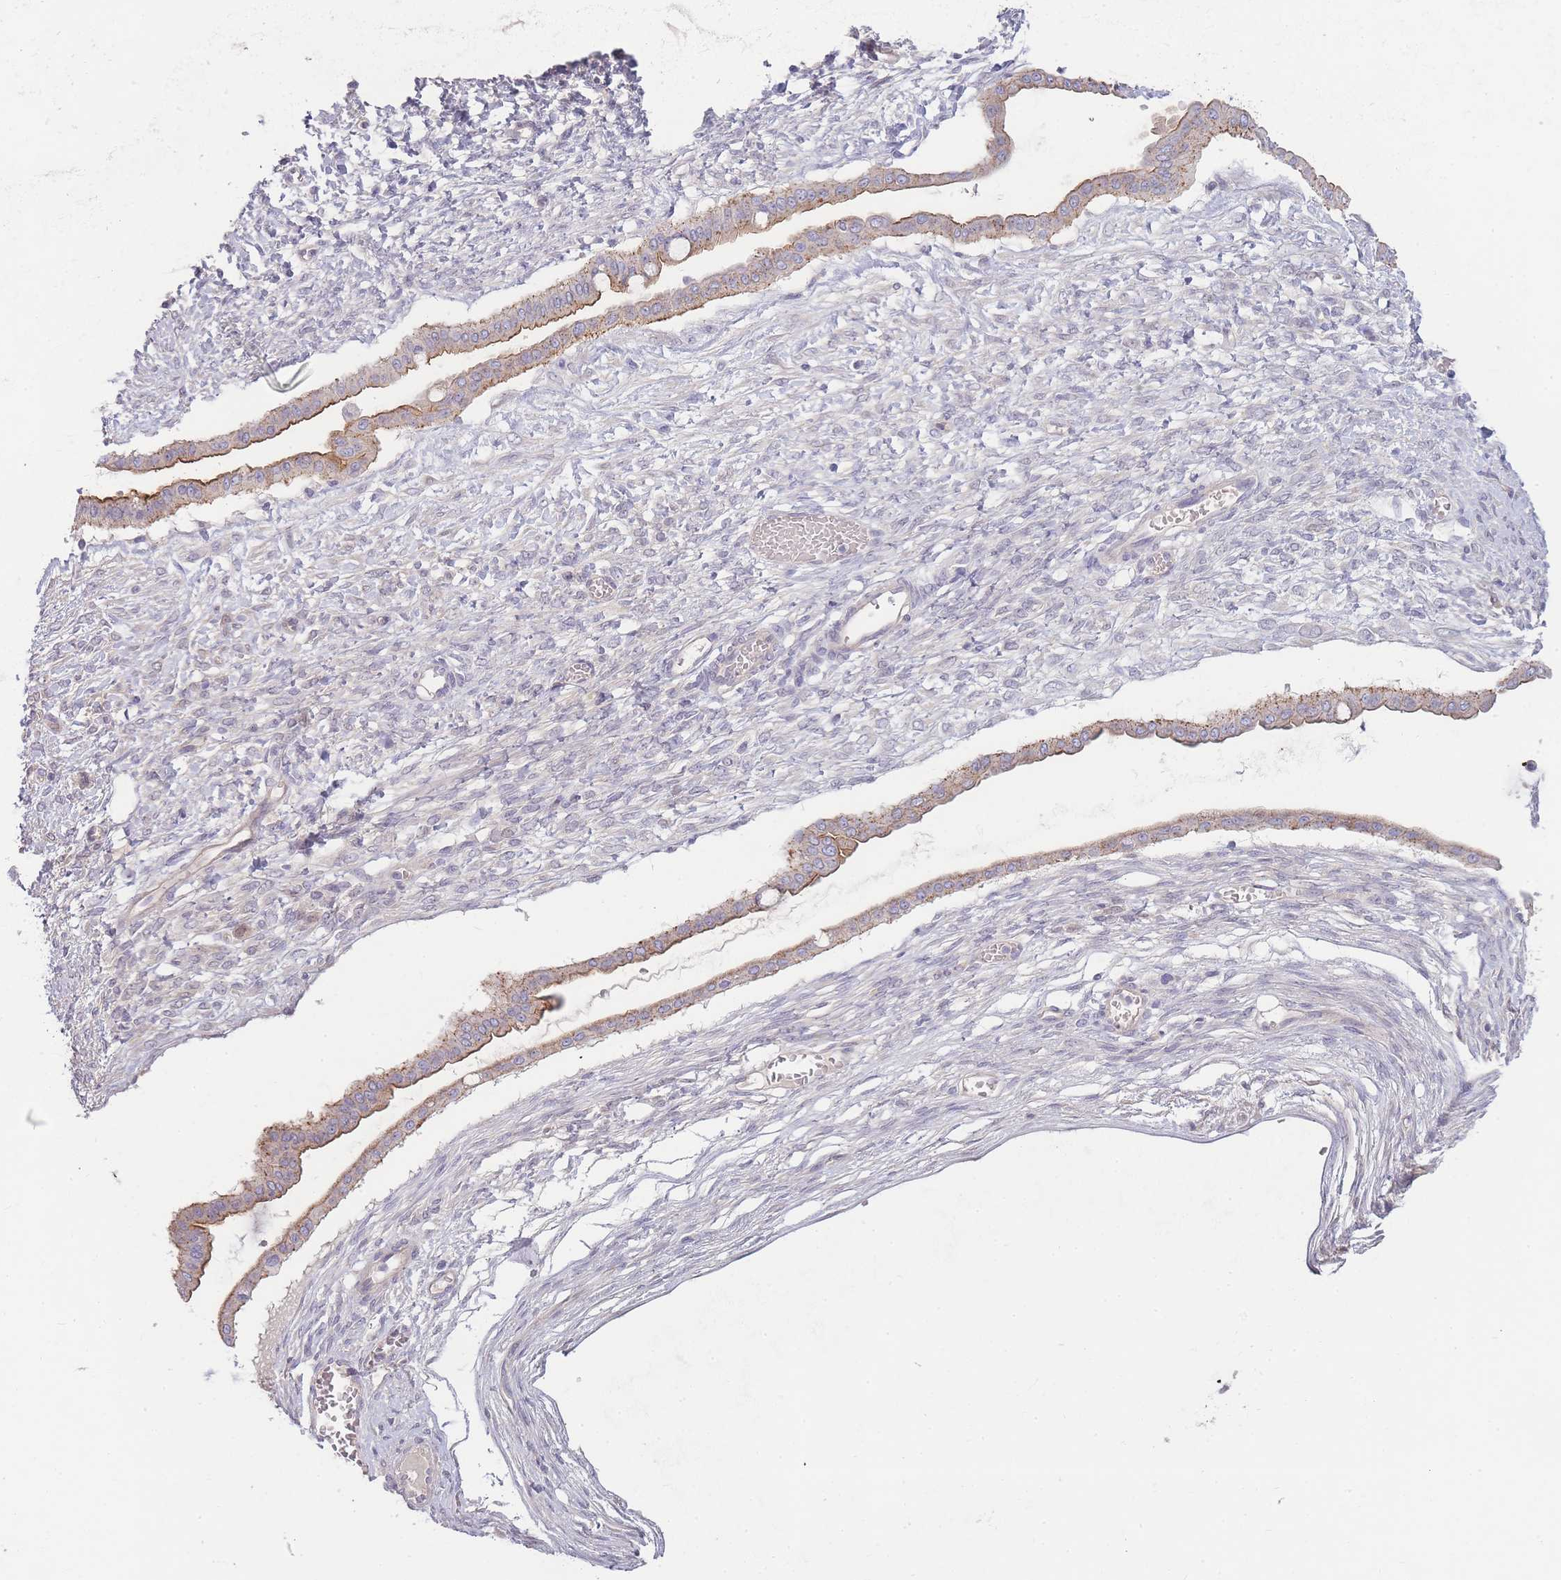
{"staining": {"intensity": "moderate", "quantity": "25%-75%", "location": "cytoplasmic/membranous"}, "tissue": "ovarian cancer", "cell_type": "Tumor cells", "image_type": "cancer", "snomed": [{"axis": "morphology", "description": "Cystadenocarcinoma, mucinous, NOS"}, {"axis": "topography", "description": "Ovary"}], "caption": "A micrograph of mucinous cystadenocarcinoma (ovarian) stained for a protein demonstrates moderate cytoplasmic/membranous brown staining in tumor cells.", "gene": "SPHKAP", "patient": {"sex": "female", "age": 73}}